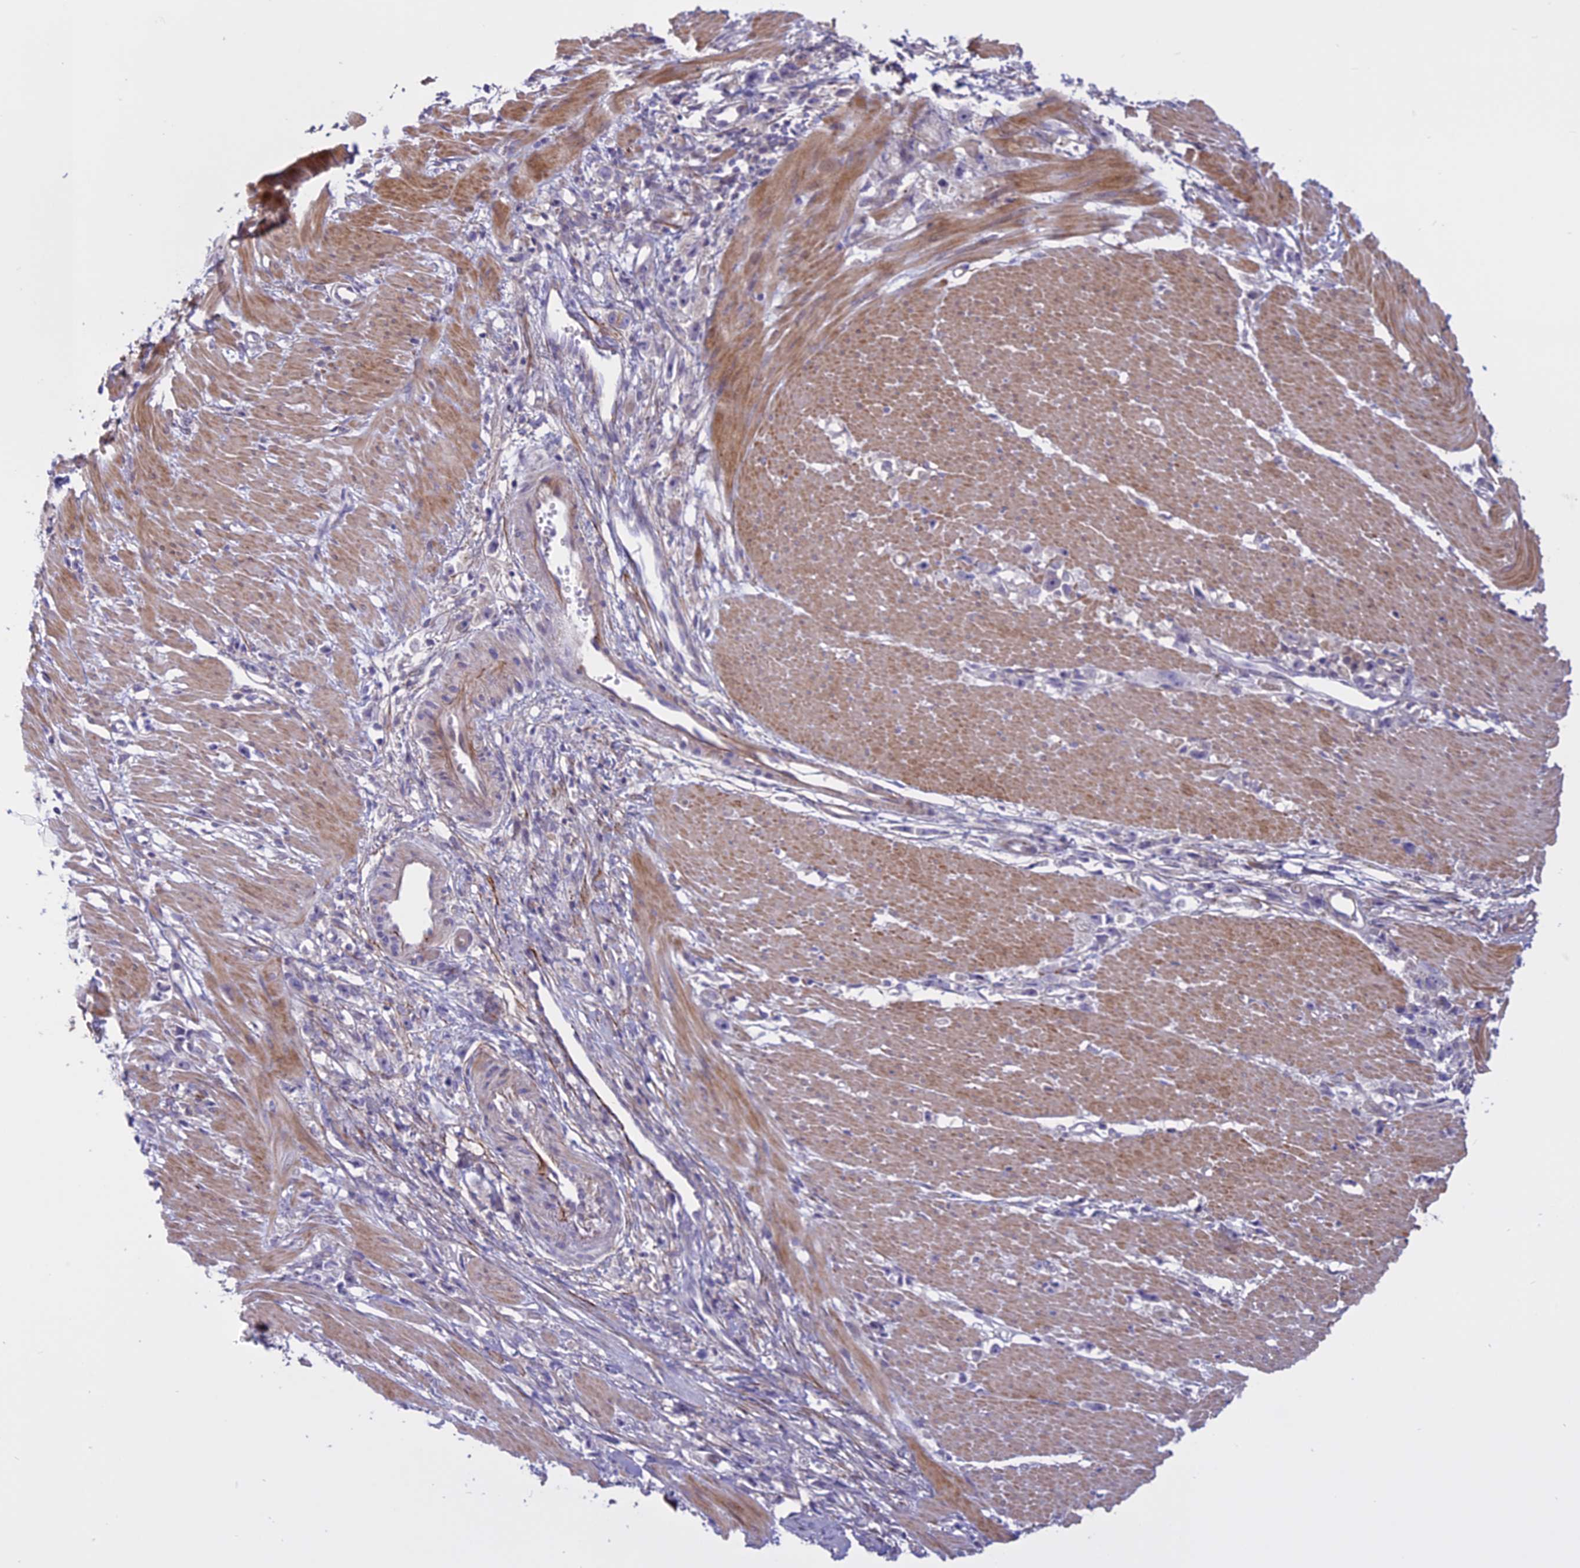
{"staining": {"intensity": "weak", "quantity": "<25%", "location": "cytoplasmic/membranous"}, "tissue": "stomach cancer", "cell_type": "Tumor cells", "image_type": "cancer", "snomed": [{"axis": "morphology", "description": "Adenocarcinoma, NOS"}, {"axis": "topography", "description": "Stomach"}], "caption": "Tumor cells are negative for protein expression in human stomach adenocarcinoma.", "gene": "SPHKAP", "patient": {"sex": "female", "age": 59}}